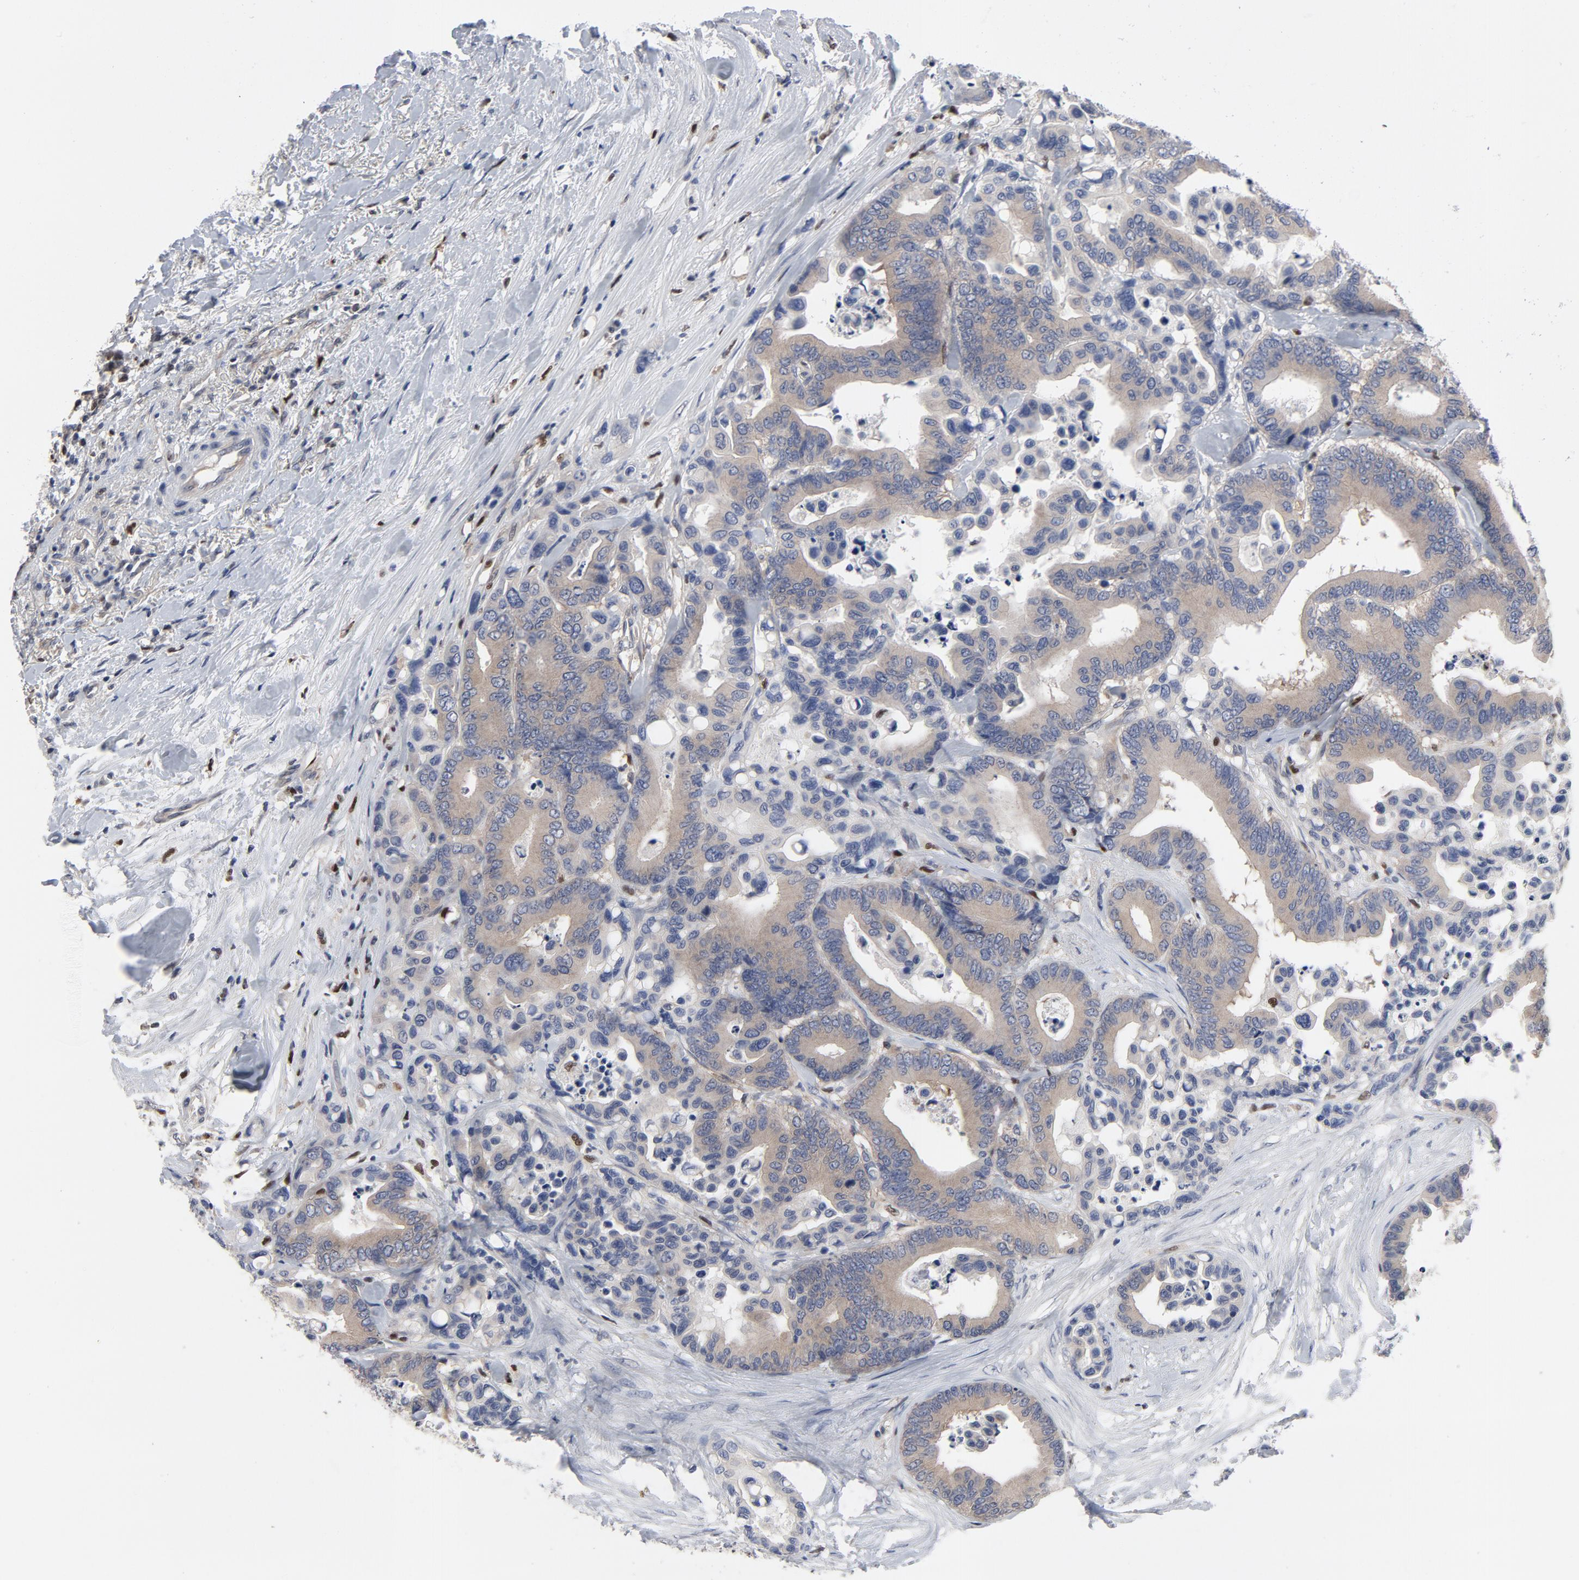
{"staining": {"intensity": "weak", "quantity": ">75%", "location": "cytoplasmic/membranous"}, "tissue": "colorectal cancer", "cell_type": "Tumor cells", "image_type": "cancer", "snomed": [{"axis": "morphology", "description": "Adenocarcinoma, NOS"}, {"axis": "topography", "description": "Colon"}], "caption": "A micrograph showing weak cytoplasmic/membranous staining in about >75% of tumor cells in colorectal cancer (adenocarcinoma), as visualized by brown immunohistochemical staining.", "gene": "NFKB1", "patient": {"sex": "male", "age": 82}}